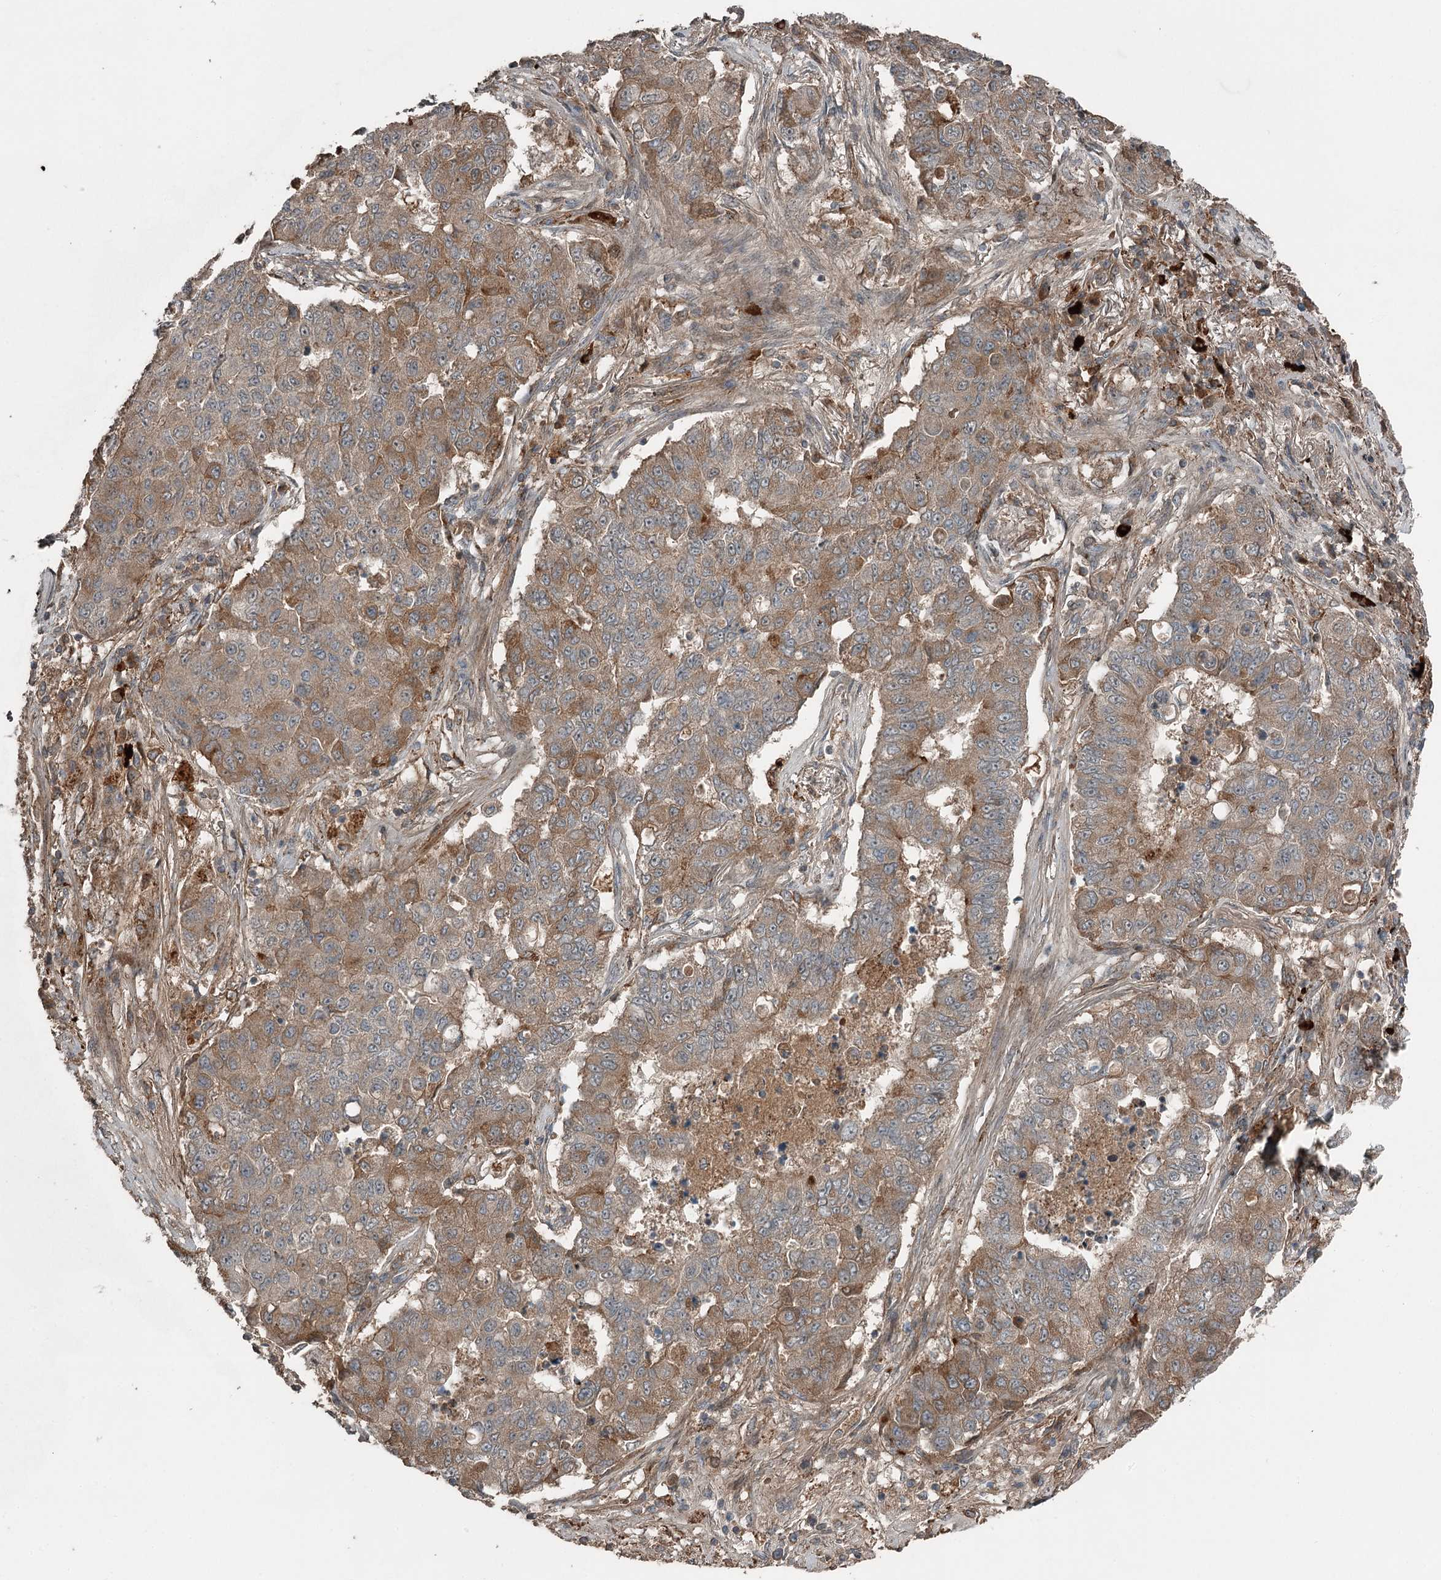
{"staining": {"intensity": "moderate", "quantity": "25%-75%", "location": "cytoplasmic/membranous"}, "tissue": "lung cancer", "cell_type": "Tumor cells", "image_type": "cancer", "snomed": [{"axis": "morphology", "description": "Squamous cell carcinoma, NOS"}, {"axis": "topography", "description": "Lung"}], "caption": "High-power microscopy captured an immunohistochemistry histopathology image of lung cancer, revealing moderate cytoplasmic/membranous expression in approximately 25%-75% of tumor cells.", "gene": "SLC39A8", "patient": {"sex": "male", "age": 74}}